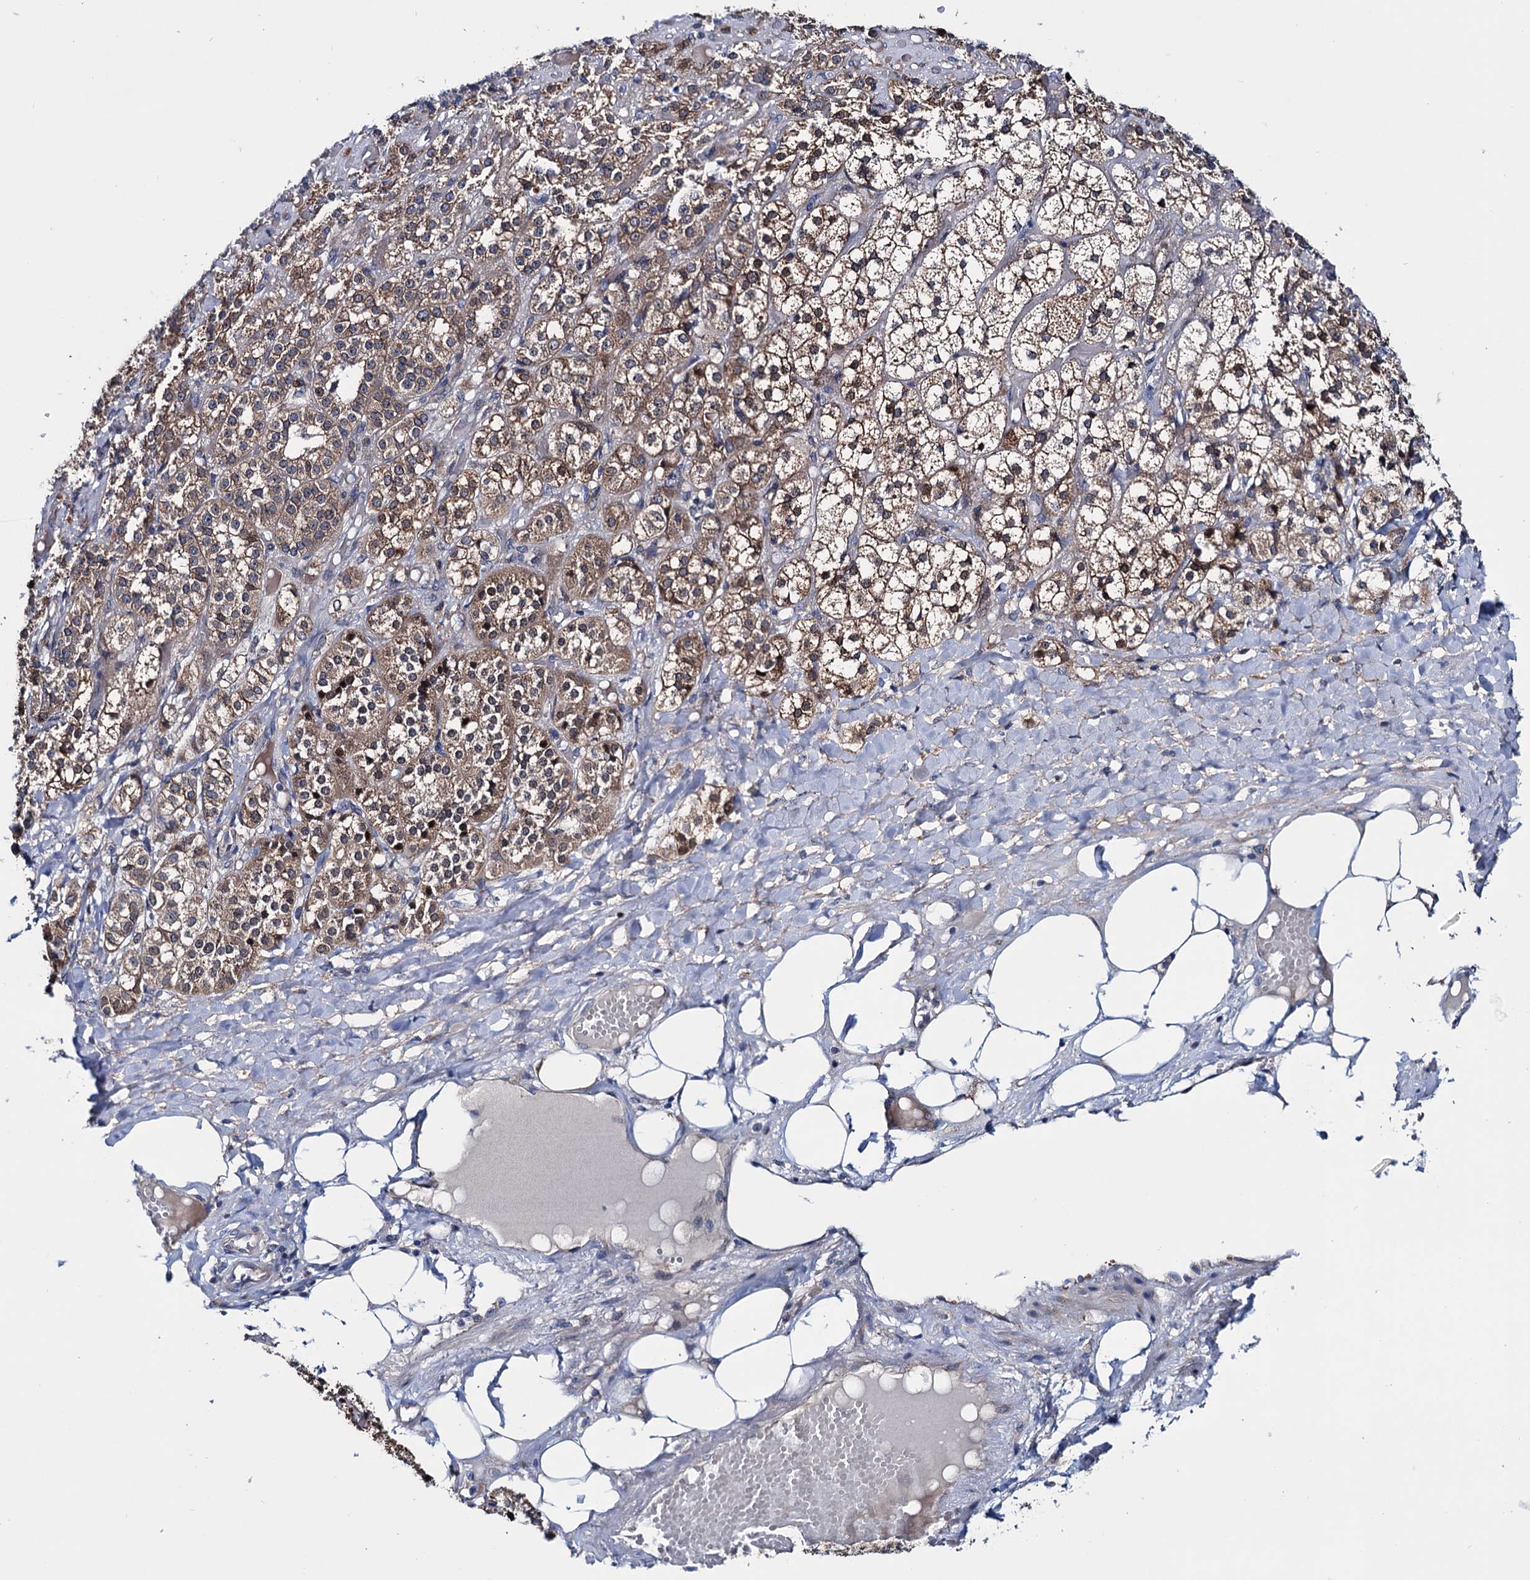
{"staining": {"intensity": "strong", "quantity": "25%-75%", "location": "cytoplasmic/membranous"}, "tissue": "adrenal gland", "cell_type": "Glandular cells", "image_type": "normal", "snomed": [{"axis": "morphology", "description": "Normal tissue, NOS"}, {"axis": "topography", "description": "Adrenal gland"}], "caption": "Glandular cells reveal high levels of strong cytoplasmic/membranous positivity in approximately 25%-75% of cells in normal human adrenal gland. (Stains: DAB (3,3'-diaminobenzidine) in brown, nuclei in blue, Microscopy: brightfield microscopy at high magnification).", "gene": "EYA4", "patient": {"sex": "female", "age": 61}}